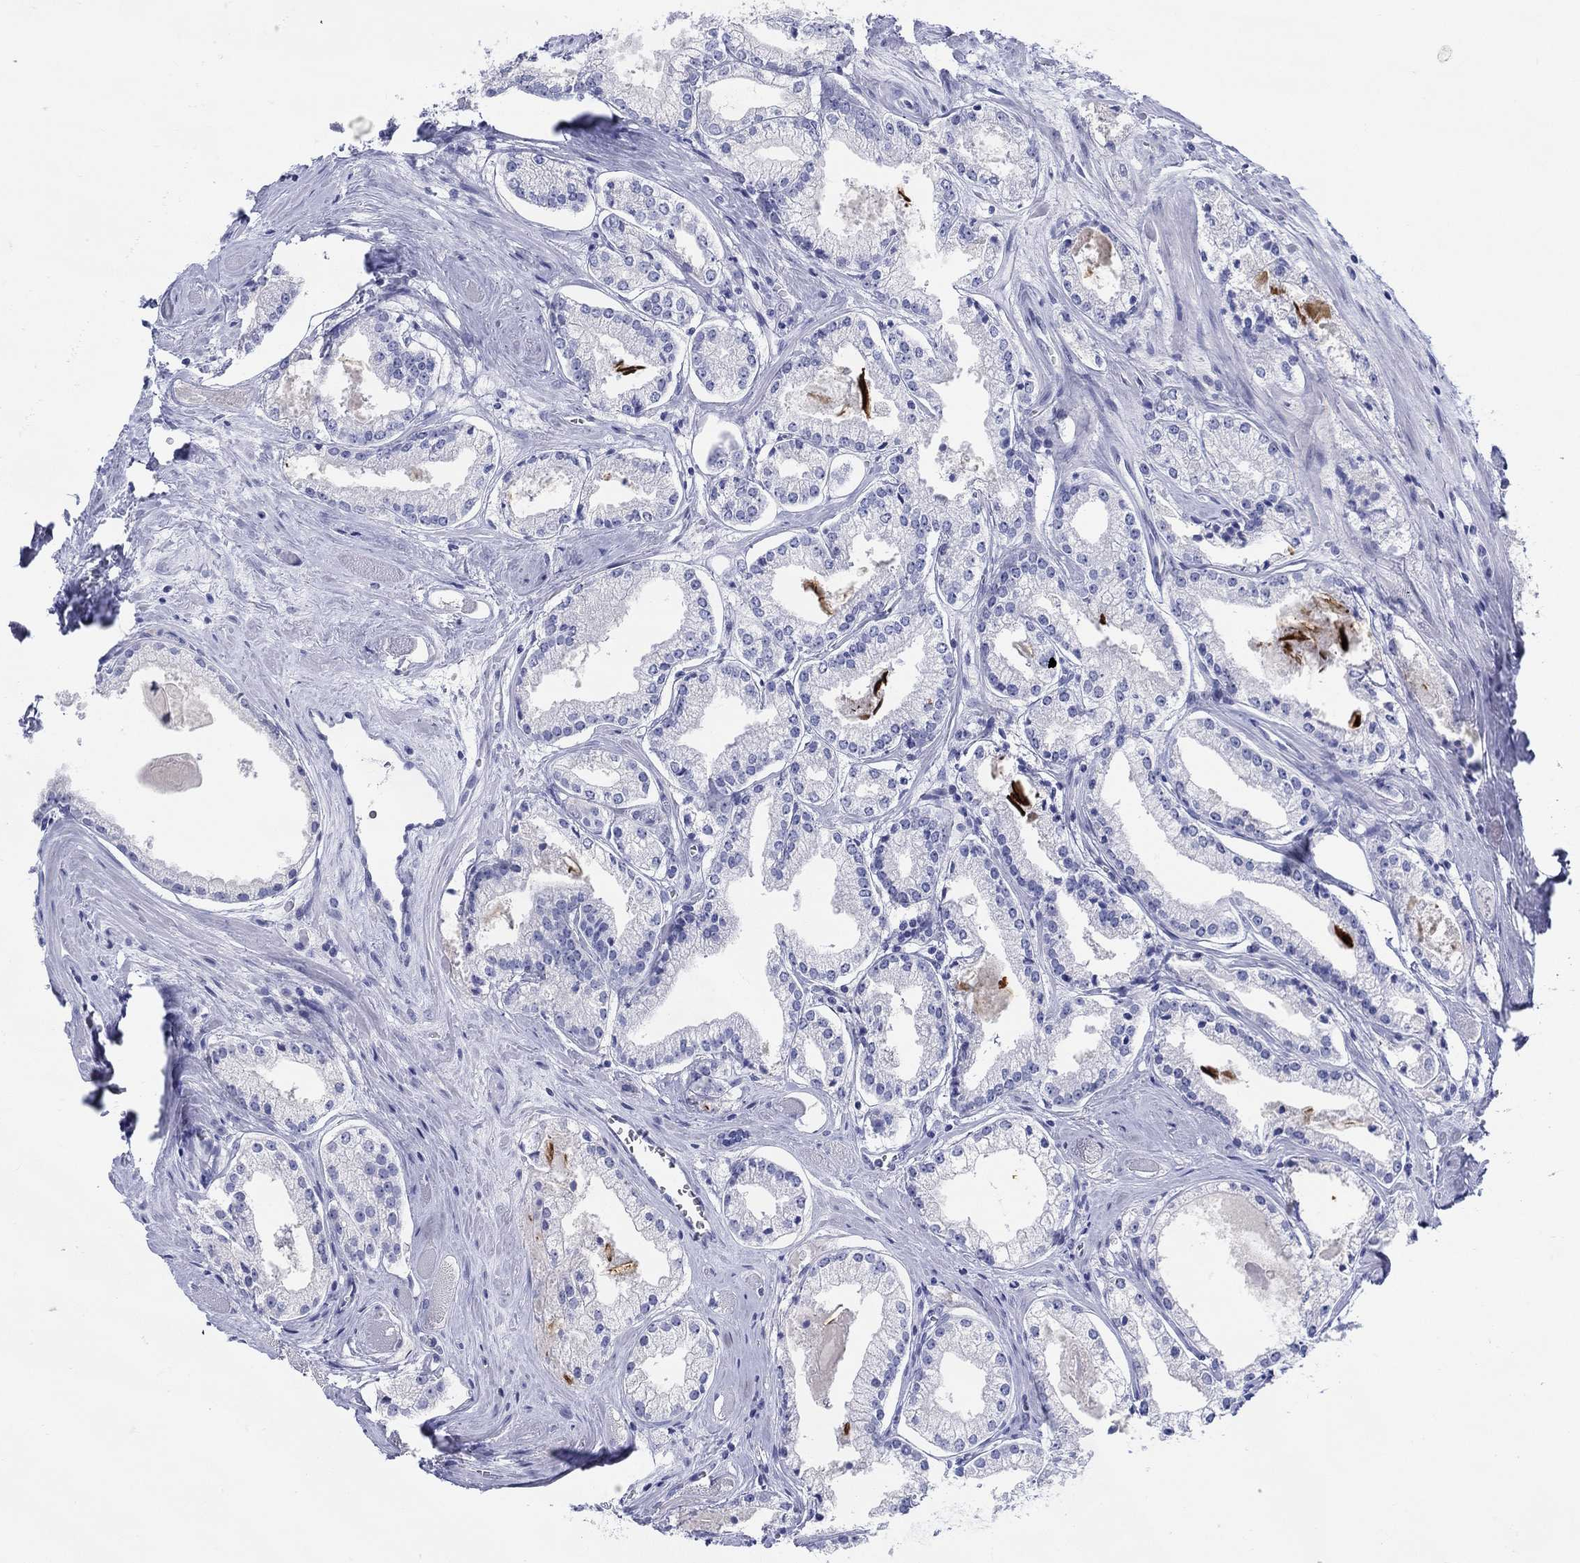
{"staining": {"intensity": "negative", "quantity": "none", "location": "none"}, "tissue": "prostate cancer", "cell_type": "Tumor cells", "image_type": "cancer", "snomed": [{"axis": "morphology", "description": "Adenocarcinoma, NOS"}, {"axis": "topography", "description": "Prostate"}], "caption": "IHC histopathology image of neoplastic tissue: human prostate cancer (adenocarcinoma) stained with DAB (3,3'-diaminobenzidine) shows no significant protein positivity in tumor cells.", "gene": "CRYGS", "patient": {"sex": "male", "age": 72}}